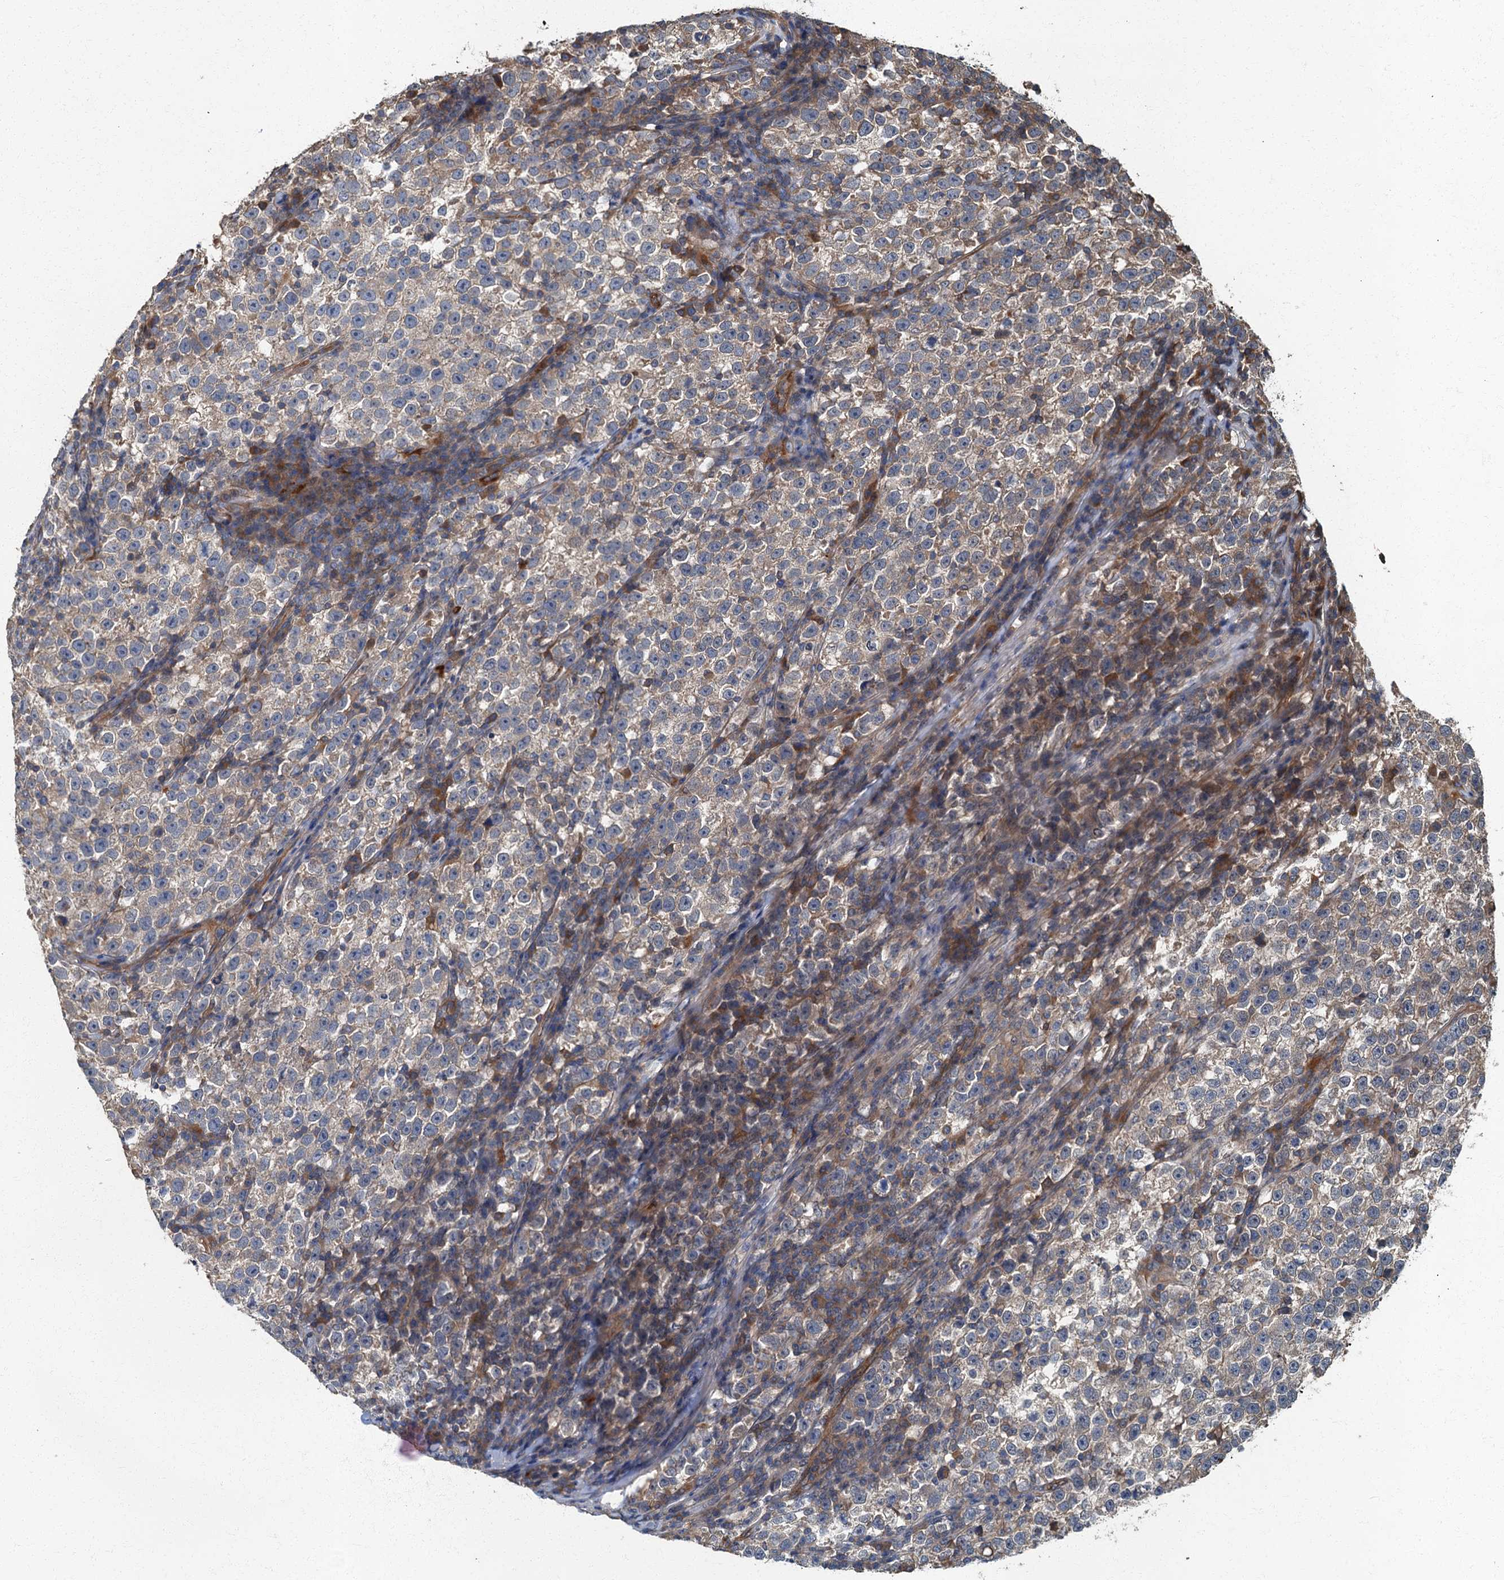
{"staining": {"intensity": "weak", "quantity": "25%-75%", "location": "cytoplasmic/membranous"}, "tissue": "testis cancer", "cell_type": "Tumor cells", "image_type": "cancer", "snomed": [{"axis": "morphology", "description": "Normal tissue, NOS"}, {"axis": "morphology", "description": "Seminoma, NOS"}, {"axis": "topography", "description": "Testis"}], "caption": "Testis cancer stained for a protein (brown) reveals weak cytoplasmic/membranous positive positivity in approximately 25%-75% of tumor cells.", "gene": "ARL11", "patient": {"sex": "male", "age": 43}}